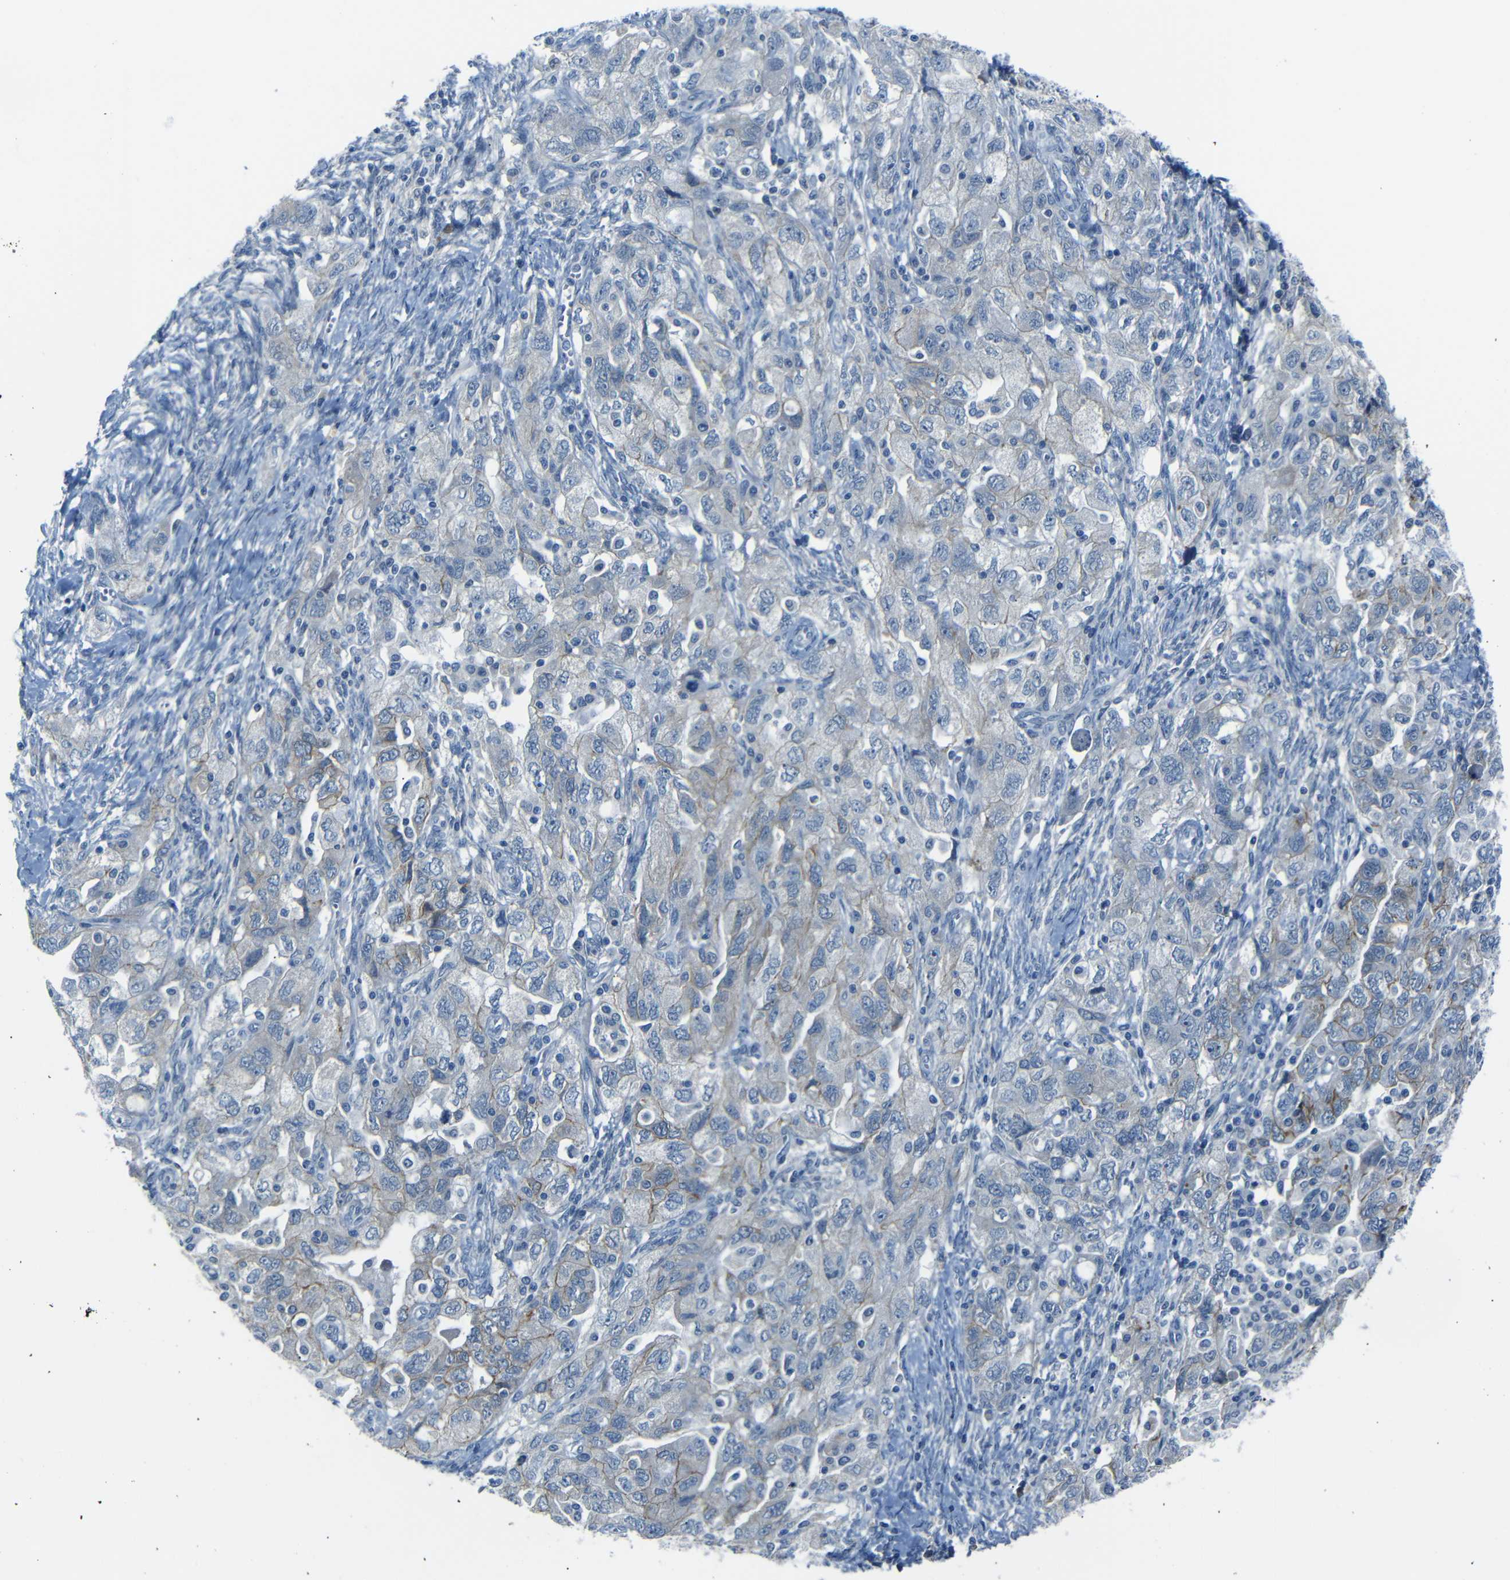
{"staining": {"intensity": "moderate", "quantity": "<25%", "location": "cytoplasmic/membranous"}, "tissue": "ovarian cancer", "cell_type": "Tumor cells", "image_type": "cancer", "snomed": [{"axis": "morphology", "description": "Carcinoma, NOS"}, {"axis": "morphology", "description": "Cystadenocarcinoma, serous, NOS"}, {"axis": "topography", "description": "Ovary"}], "caption": "A high-resolution photomicrograph shows IHC staining of serous cystadenocarcinoma (ovarian), which shows moderate cytoplasmic/membranous staining in approximately <25% of tumor cells.", "gene": "ANK3", "patient": {"sex": "female", "age": 69}}